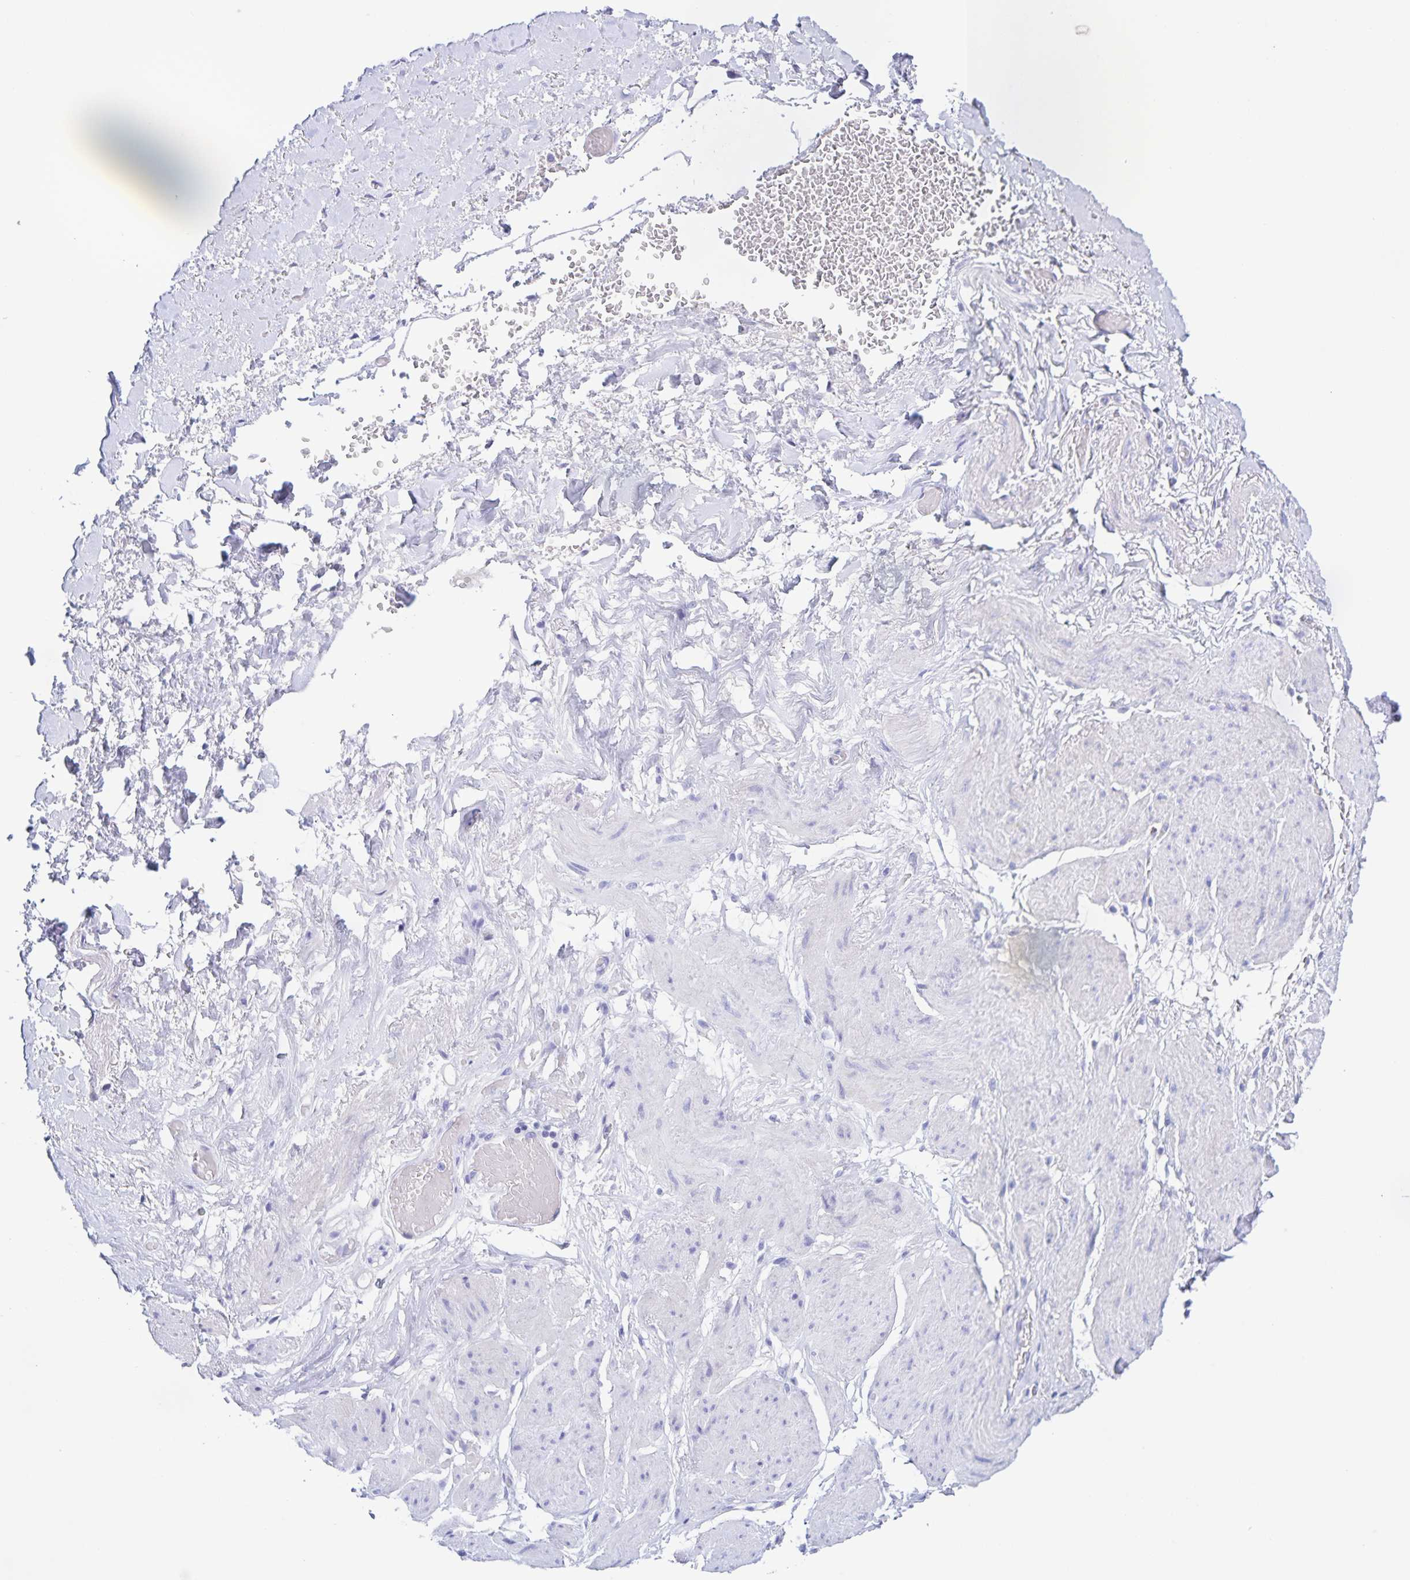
{"staining": {"intensity": "negative", "quantity": "none", "location": "none"}, "tissue": "adipose tissue", "cell_type": "Adipocytes", "image_type": "normal", "snomed": [{"axis": "morphology", "description": "Normal tissue, NOS"}, {"axis": "topography", "description": "Vagina"}, {"axis": "topography", "description": "Peripheral nerve tissue"}], "caption": "DAB immunohistochemical staining of benign adipose tissue shows no significant positivity in adipocytes. (DAB immunohistochemistry with hematoxylin counter stain).", "gene": "CATSPER4", "patient": {"sex": "female", "age": 71}}